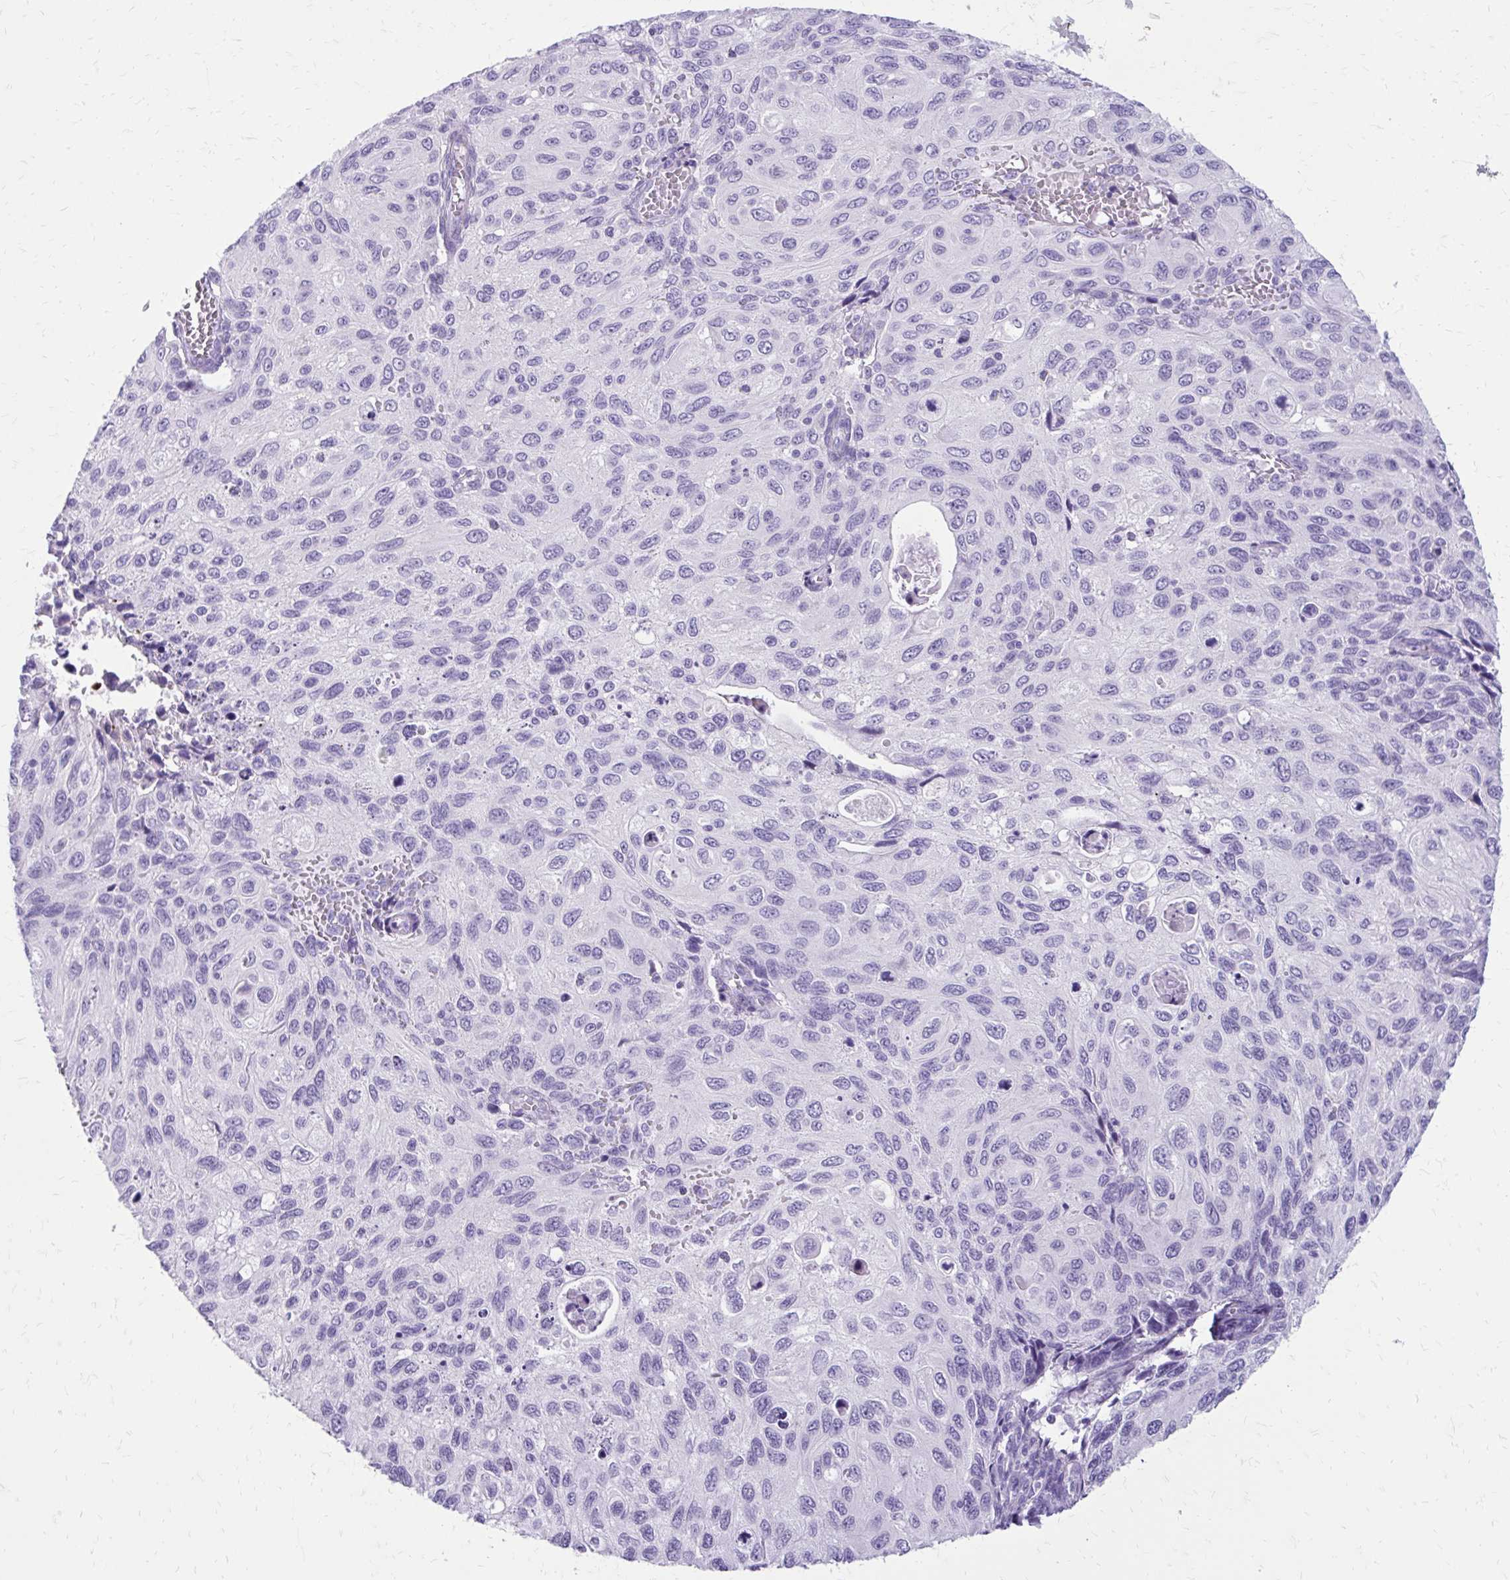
{"staining": {"intensity": "negative", "quantity": "none", "location": "none"}, "tissue": "cervical cancer", "cell_type": "Tumor cells", "image_type": "cancer", "snomed": [{"axis": "morphology", "description": "Squamous cell carcinoma, NOS"}, {"axis": "topography", "description": "Cervix"}], "caption": "Cervical cancer was stained to show a protein in brown. There is no significant staining in tumor cells. The staining was performed using DAB (3,3'-diaminobenzidine) to visualize the protein expression in brown, while the nuclei were stained in blue with hematoxylin (Magnification: 20x).", "gene": "SATL1", "patient": {"sex": "female", "age": 70}}